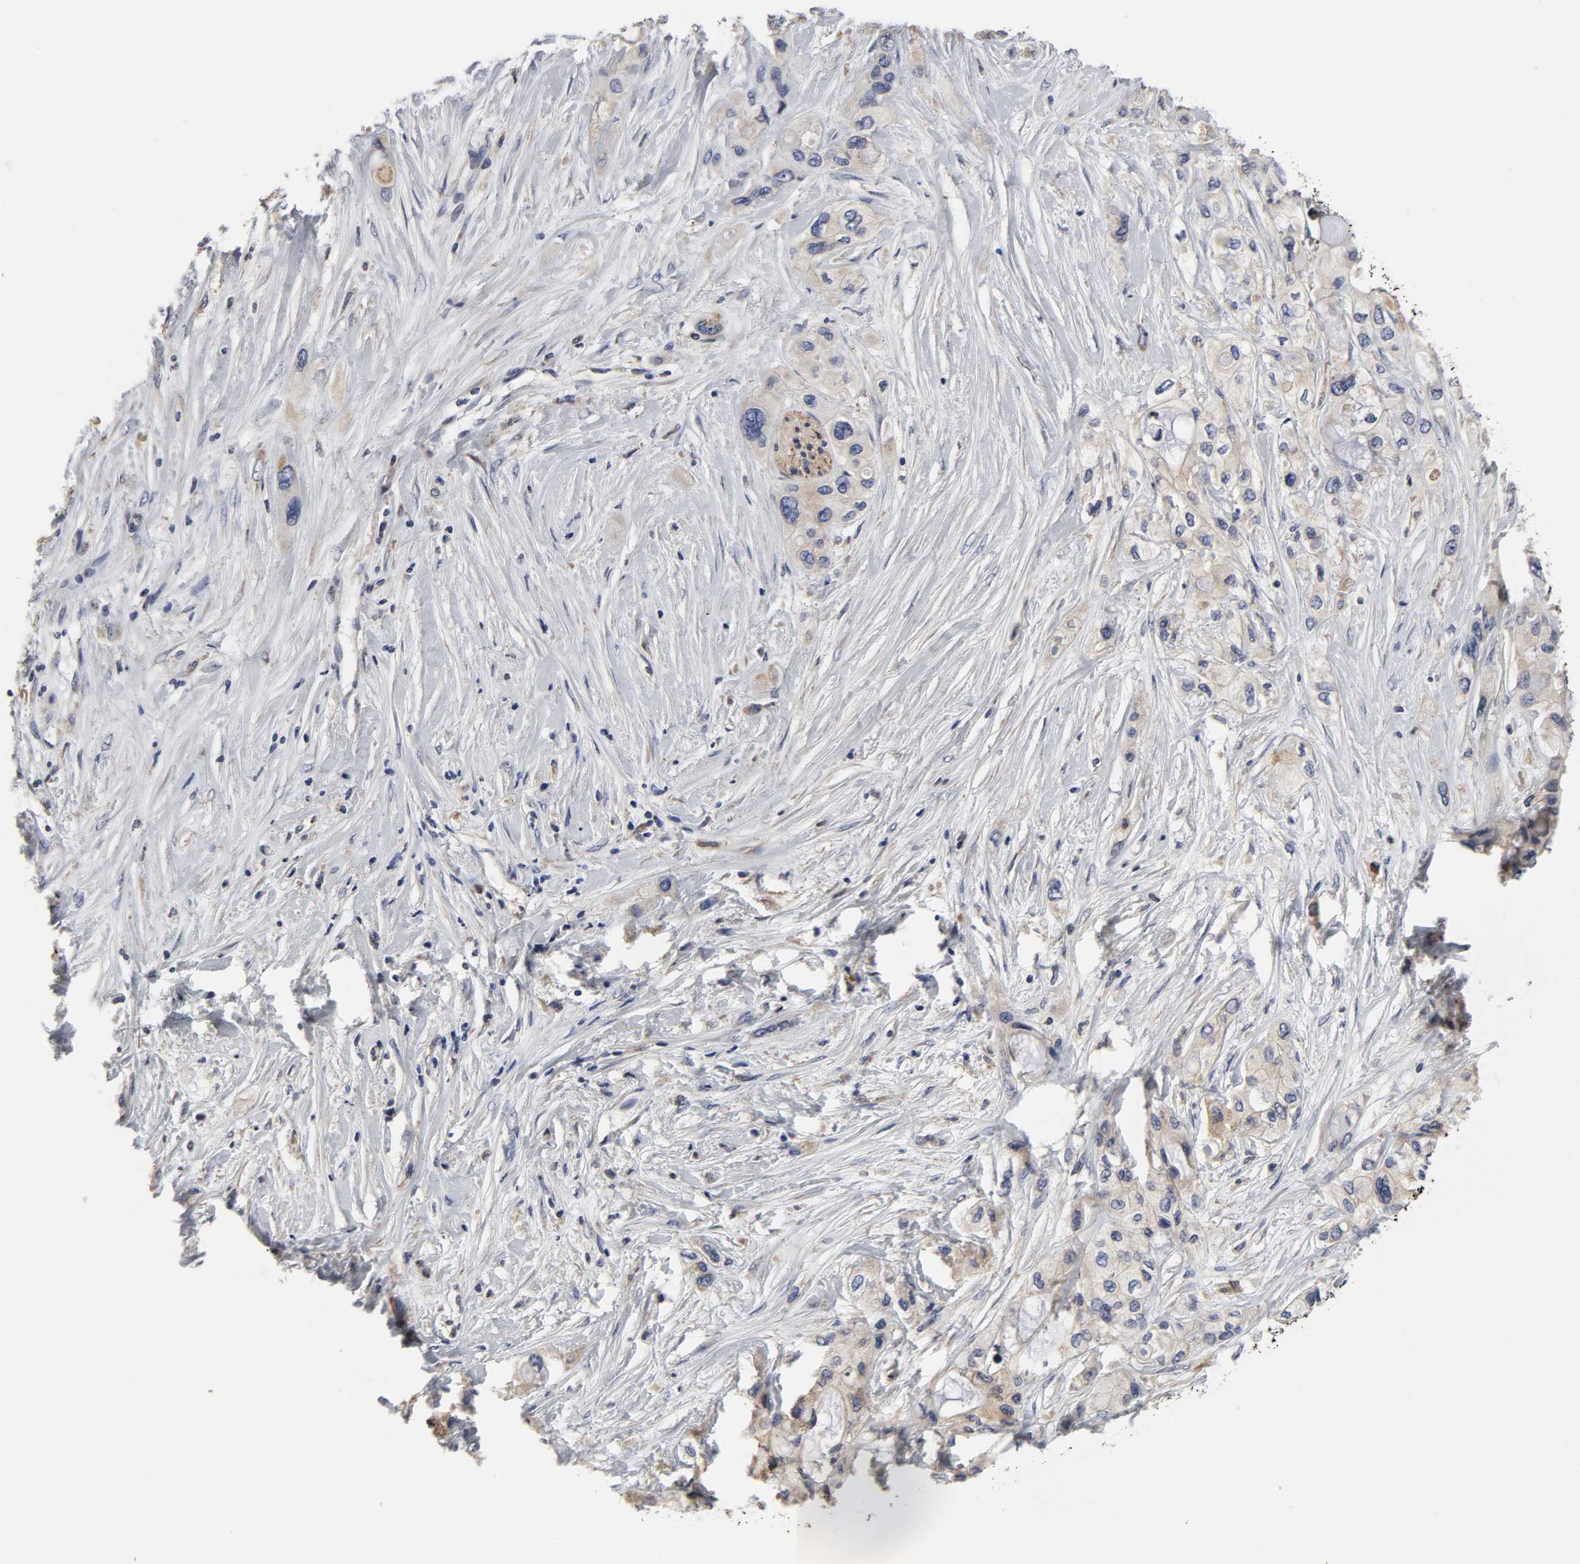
{"staining": {"intensity": "weak", "quantity": "25%-75%", "location": "cytoplasmic/membranous"}, "tissue": "pancreatic cancer", "cell_type": "Tumor cells", "image_type": "cancer", "snomed": [{"axis": "morphology", "description": "Adenocarcinoma, NOS"}, {"axis": "topography", "description": "Pancreas"}], "caption": "This histopathology image exhibits pancreatic cancer (adenocarcinoma) stained with IHC to label a protein in brown. The cytoplasmic/membranous of tumor cells show weak positivity for the protein. Nuclei are counter-stained blue.", "gene": "HCK", "patient": {"sex": "female", "age": 59}}